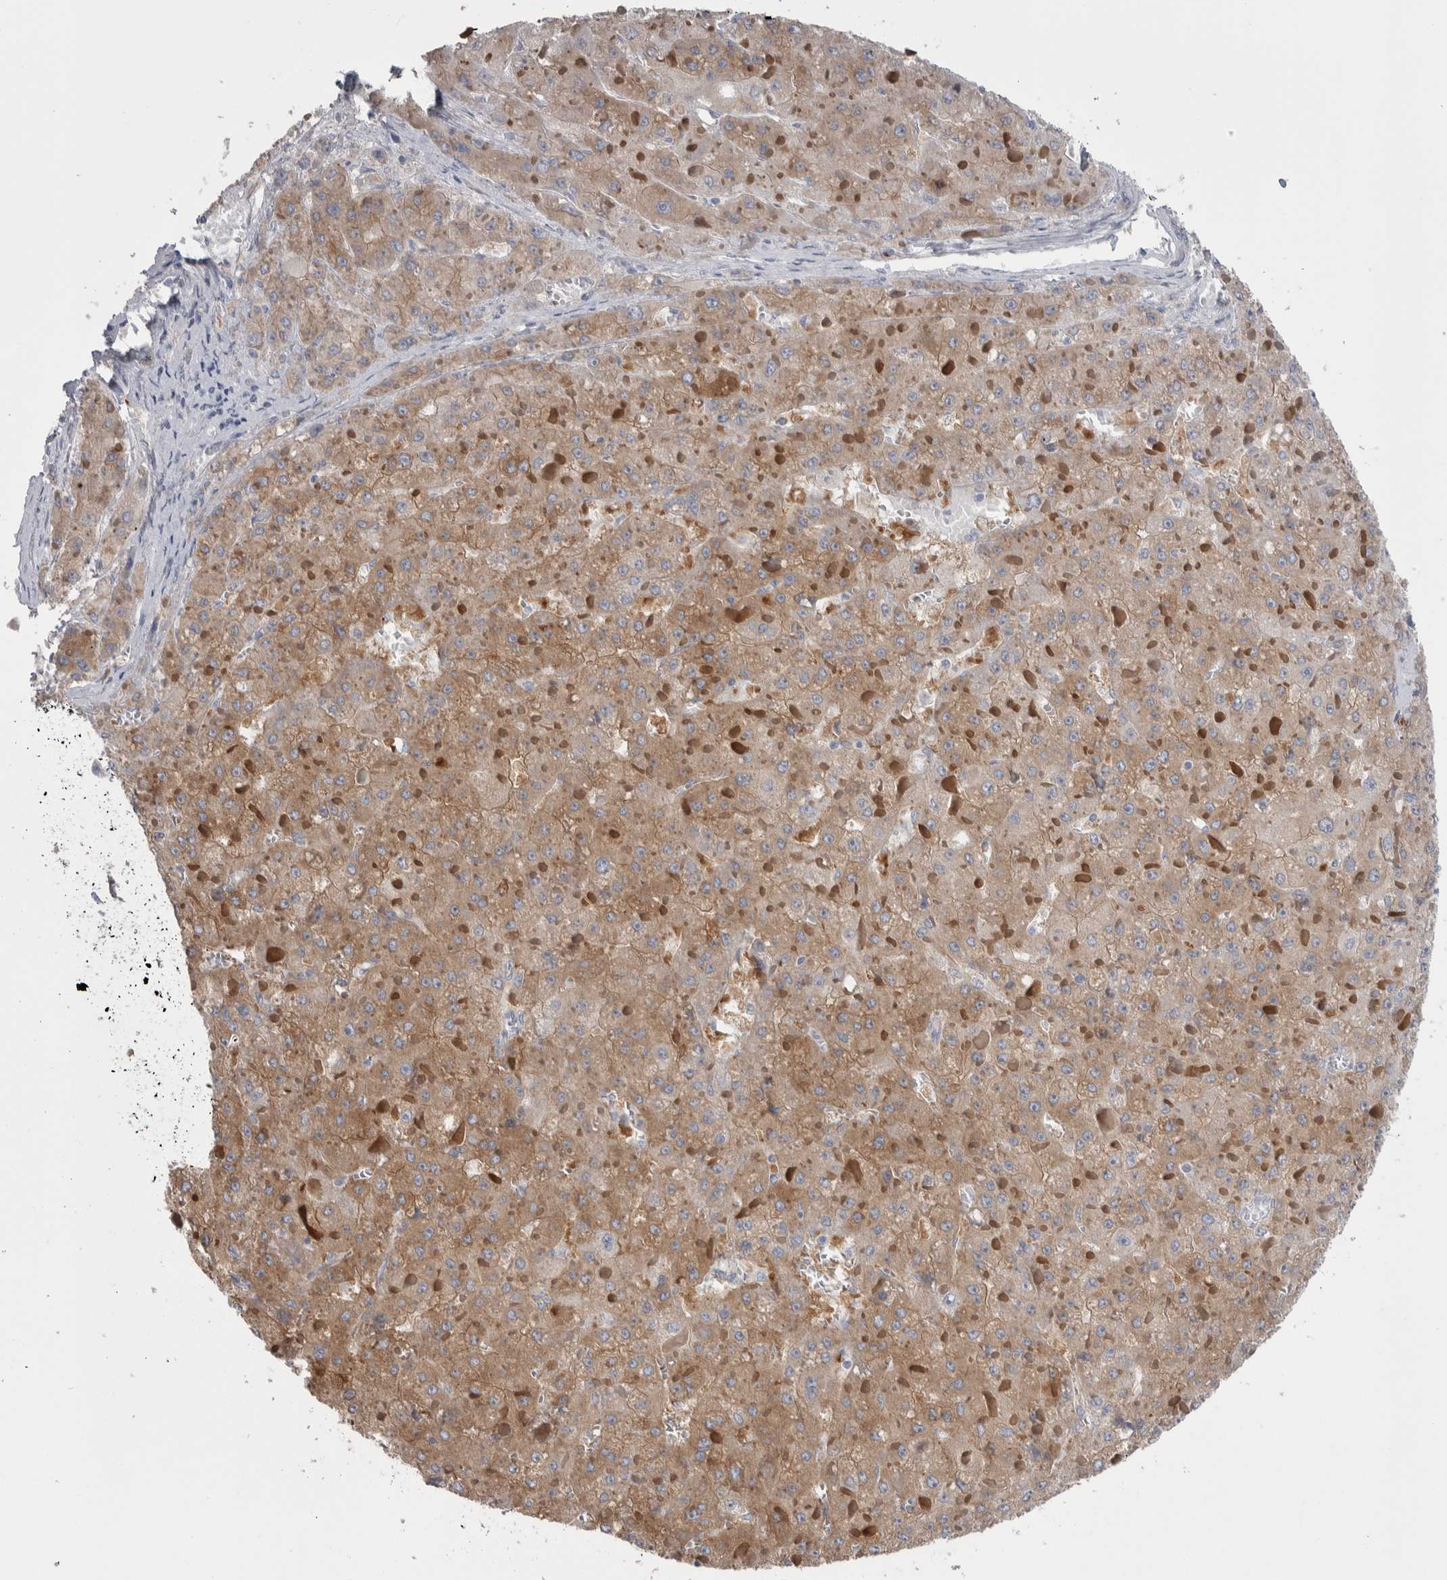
{"staining": {"intensity": "moderate", "quantity": ">75%", "location": "cytoplasmic/membranous"}, "tissue": "liver cancer", "cell_type": "Tumor cells", "image_type": "cancer", "snomed": [{"axis": "morphology", "description": "Carcinoma, Hepatocellular, NOS"}, {"axis": "topography", "description": "Liver"}], "caption": "The immunohistochemical stain highlights moderate cytoplasmic/membranous expression in tumor cells of liver cancer (hepatocellular carcinoma) tissue.", "gene": "GPHN", "patient": {"sex": "female", "age": 73}}